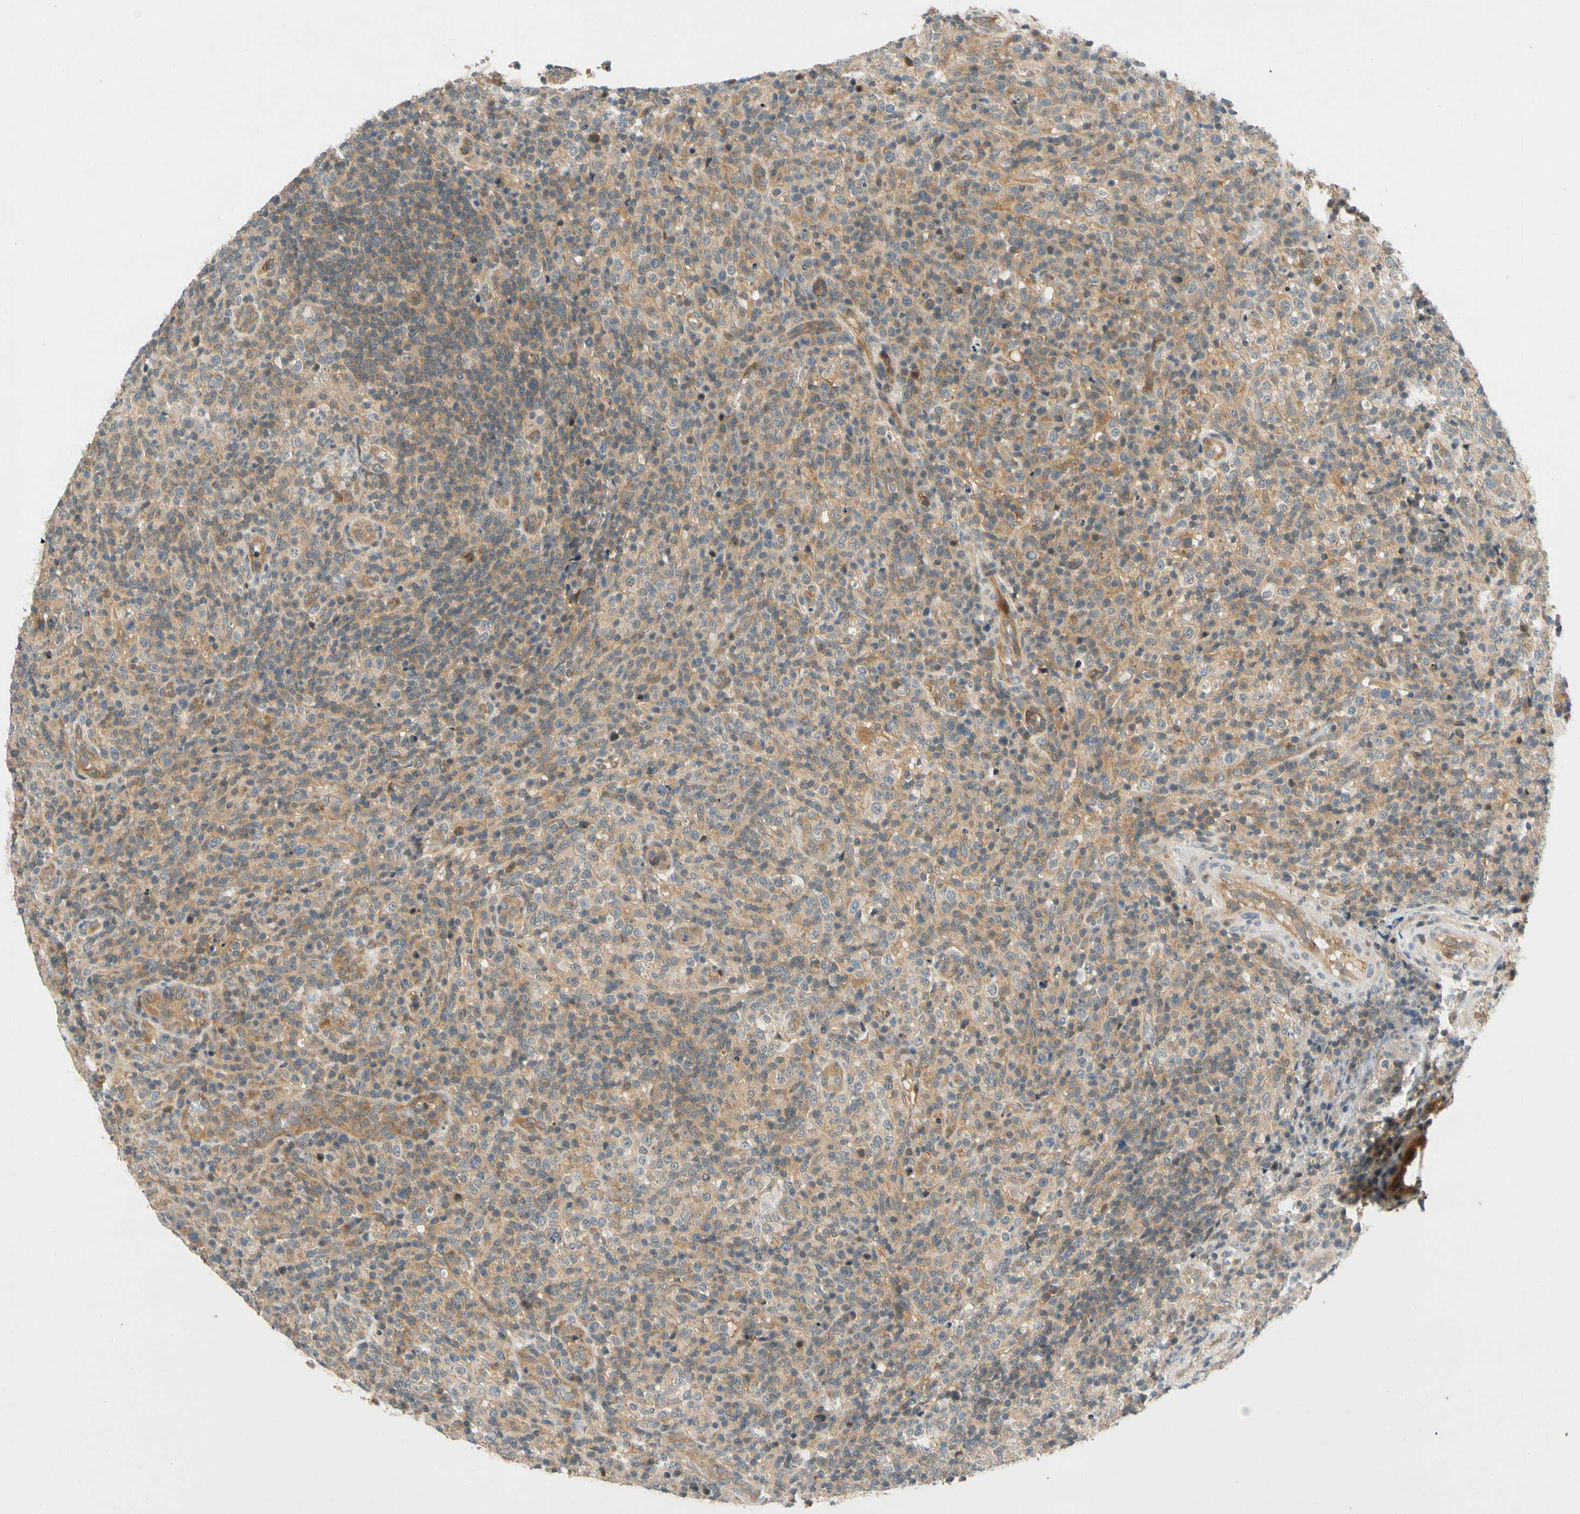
{"staining": {"intensity": "weak", "quantity": "25%-75%", "location": "cytoplasmic/membranous"}, "tissue": "lymphoma", "cell_type": "Tumor cells", "image_type": "cancer", "snomed": [{"axis": "morphology", "description": "Malignant lymphoma, non-Hodgkin's type, High grade"}, {"axis": "topography", "description": "Lymph node"}], "caption": "High-magnification brightfield microscopy of lymphoma stained with DAB (3,3'-diaminobenzidine) (brown) and counterstained with hematoxylin (blue). tumor cells exhibit weak cytoplasmic/membranous positivity is appreciated in about25%-75% of cells.", "gene": "GATD1", "patient": {"sex": "female", "age": 76}}